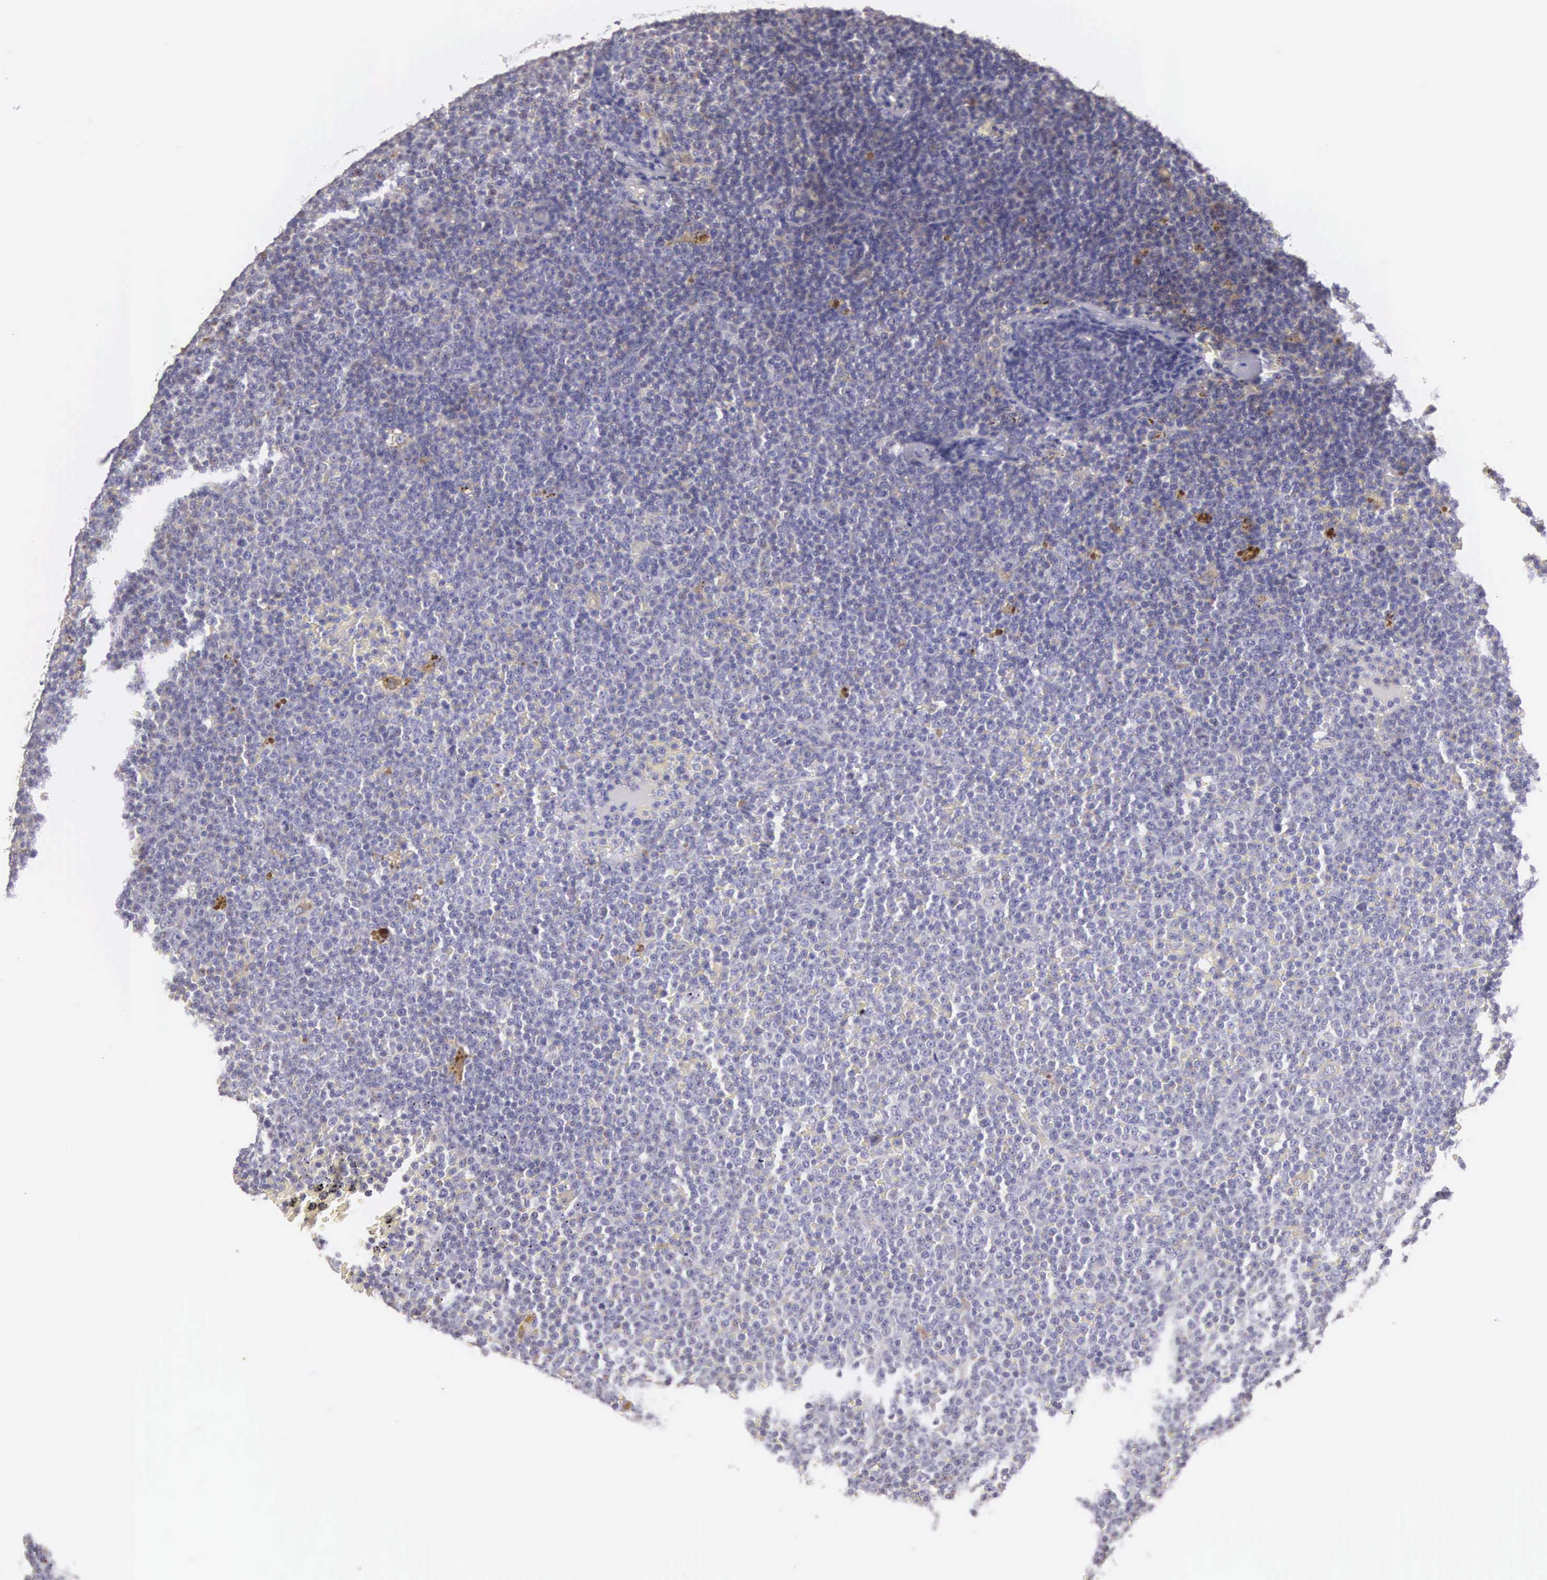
{"staining": {"intensity": "negative", "quantity": "none", "location": "none"}, "tissue": "lymphoma", "cell_type": "Tumor cells", "image_type": "cancer", "snomed": [{"axis": "morphology", "description": "Malignant lymphoma, non-Hodgkin's type, Low grade"}, {"axis": "topography", "description": "Lymph node"}], "caption": "This is an IHC histopathology image of low-grade malignant lymphoma, non-Hodgkin's type. There is no staining in tumor cells.", "gene": "PIR", "patient": {"sex": "male", "age": 50}}